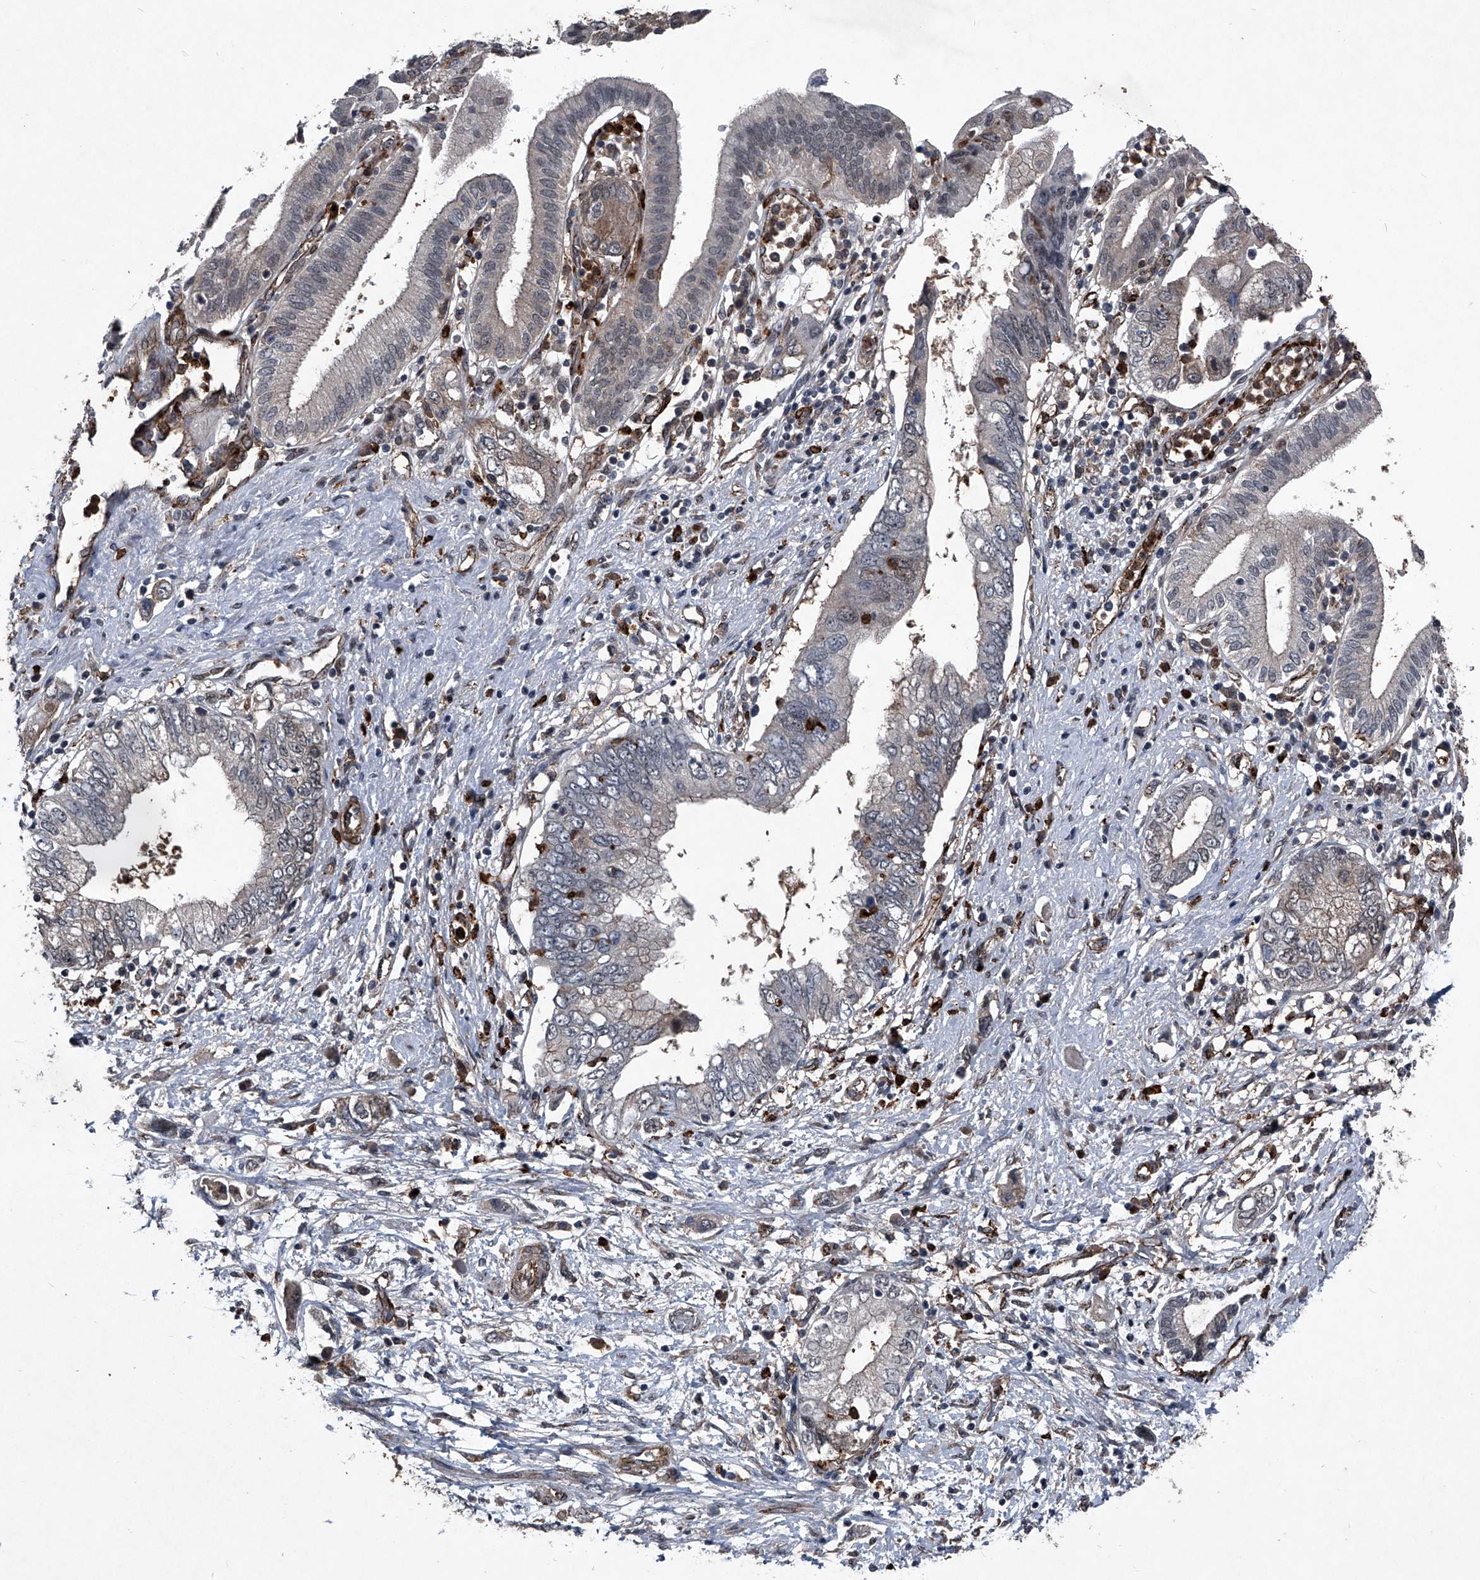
{"staining": {"intensity": "weak", "quantity": "<25%", "location": "cytoplasmic/membranous"}, "tissue": "pancreatic cancer", "cell_type": "Tumor cells", "image_type": "cancer", "snomed": [{"axis": "morphology", "description": "Adenocarcinoma, NOS"}, {"axis": "topography", "description": "Pancreas"}], "caption": "The image shows no significant expression in tumor cells of adenocarcinoma (pancreatic). Brightfield microscopy of immunohistochemistry (IHC) stained with DAB (3,3'-diaminobenzidine) (brown) and hematoxylin (blue), captured at high magnification.", "gene": "MAPKAP1", "patient": {"sex": "female", "age": 73}}